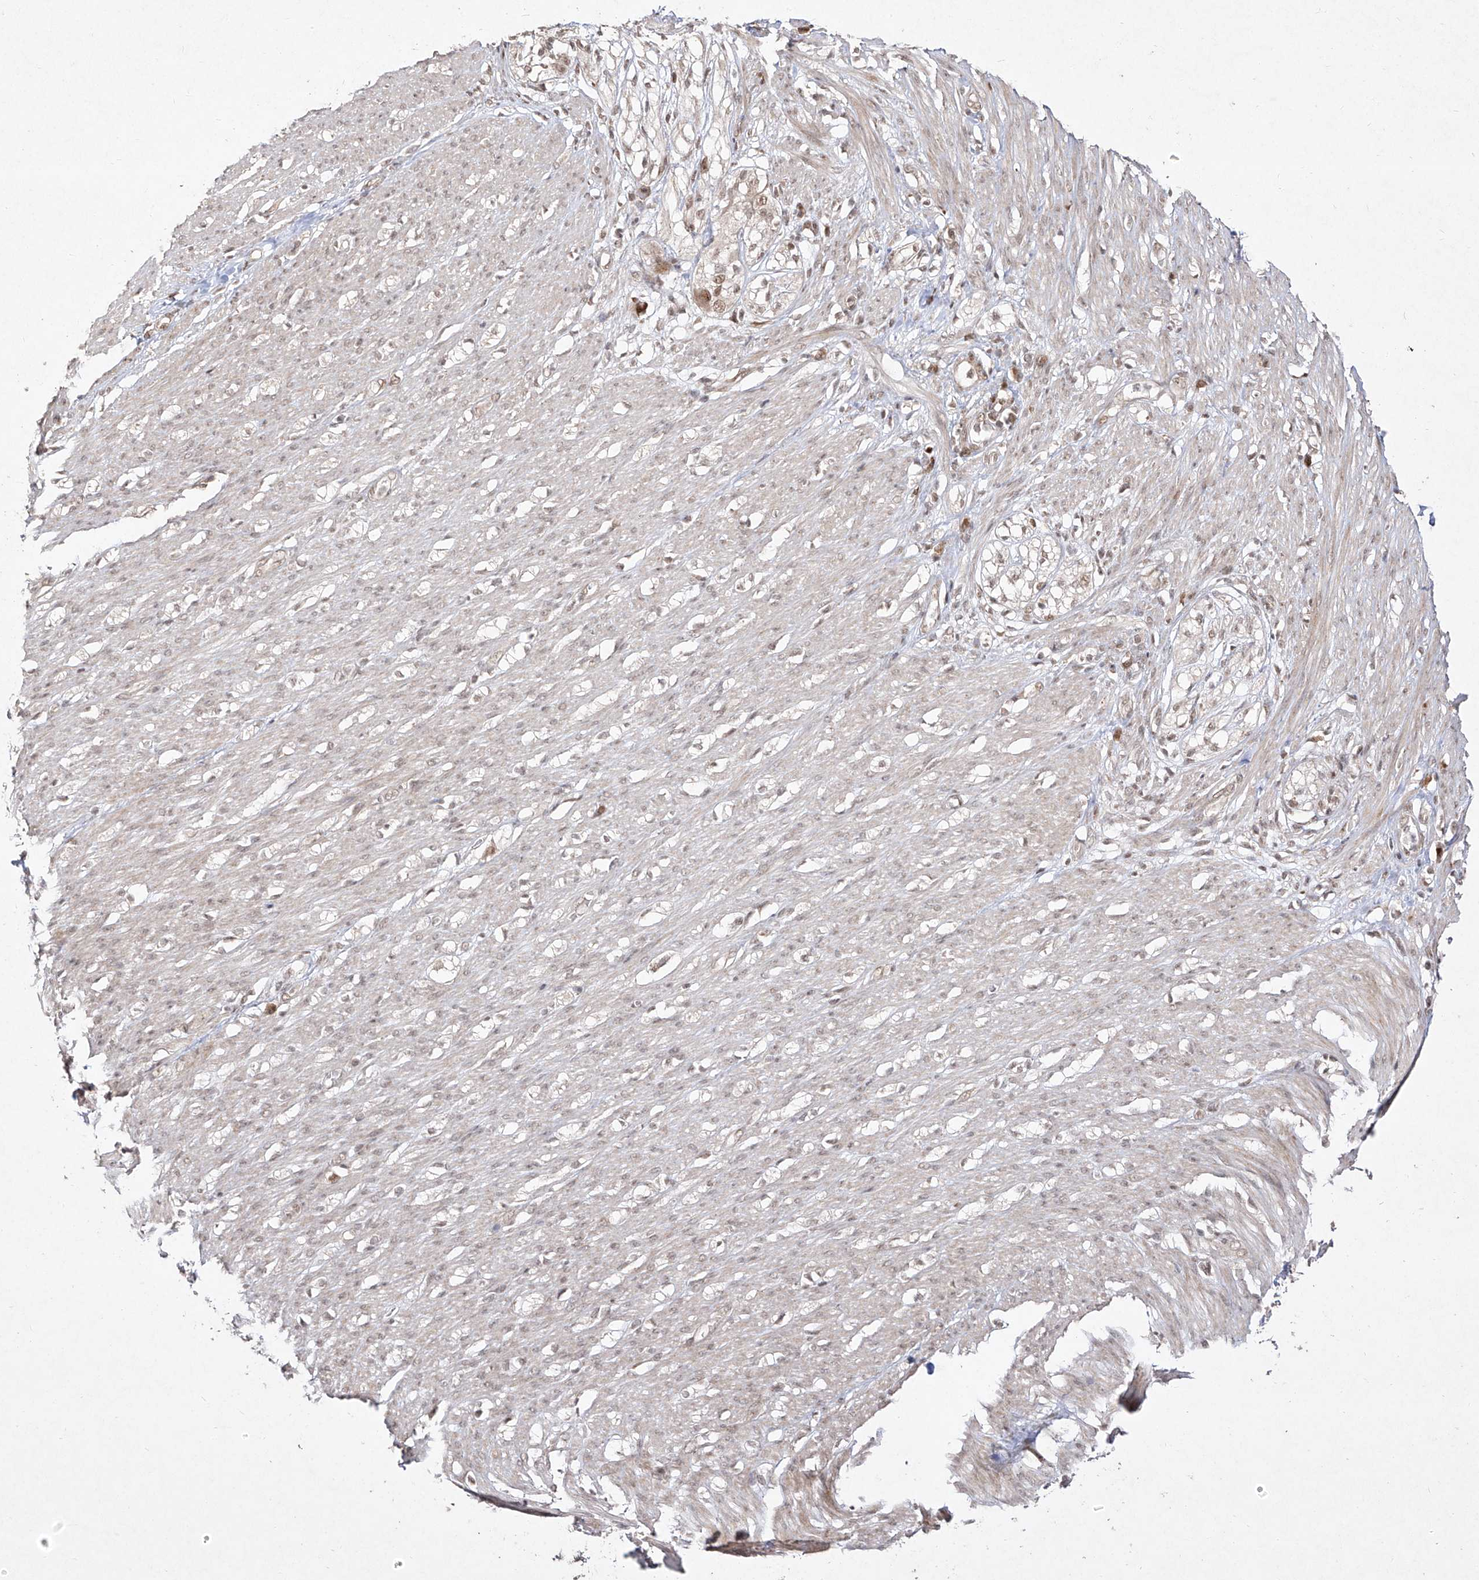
{"staining": {"intensity": "moderate", "quantity": "<25%", "location": "cytoplasmic/membranous,nuclear"}, "tissue": "smooth muscle", "cell_type": "Smooth muscle cells", "image_type": "normal", "snomed": [{"axis": "morphology", "description": "Normal tissue, NOS"}, {"axis": "morphology", "description": "Adenocarcinoma, NOS"}, {"axis": "topography", "description": "Colon"}, {"axis": "topography", "description": "Peripheral nerve tissue"}], "caption": "Immunohistochemical staining of benign human smooth muscle exhibits moderate cytoplasmic/membranous,nuclear protein expression in about <25% of smooth muscle cells.", "gene": "SNRNP27", "patient": {"sex": "male", "age": 14}}